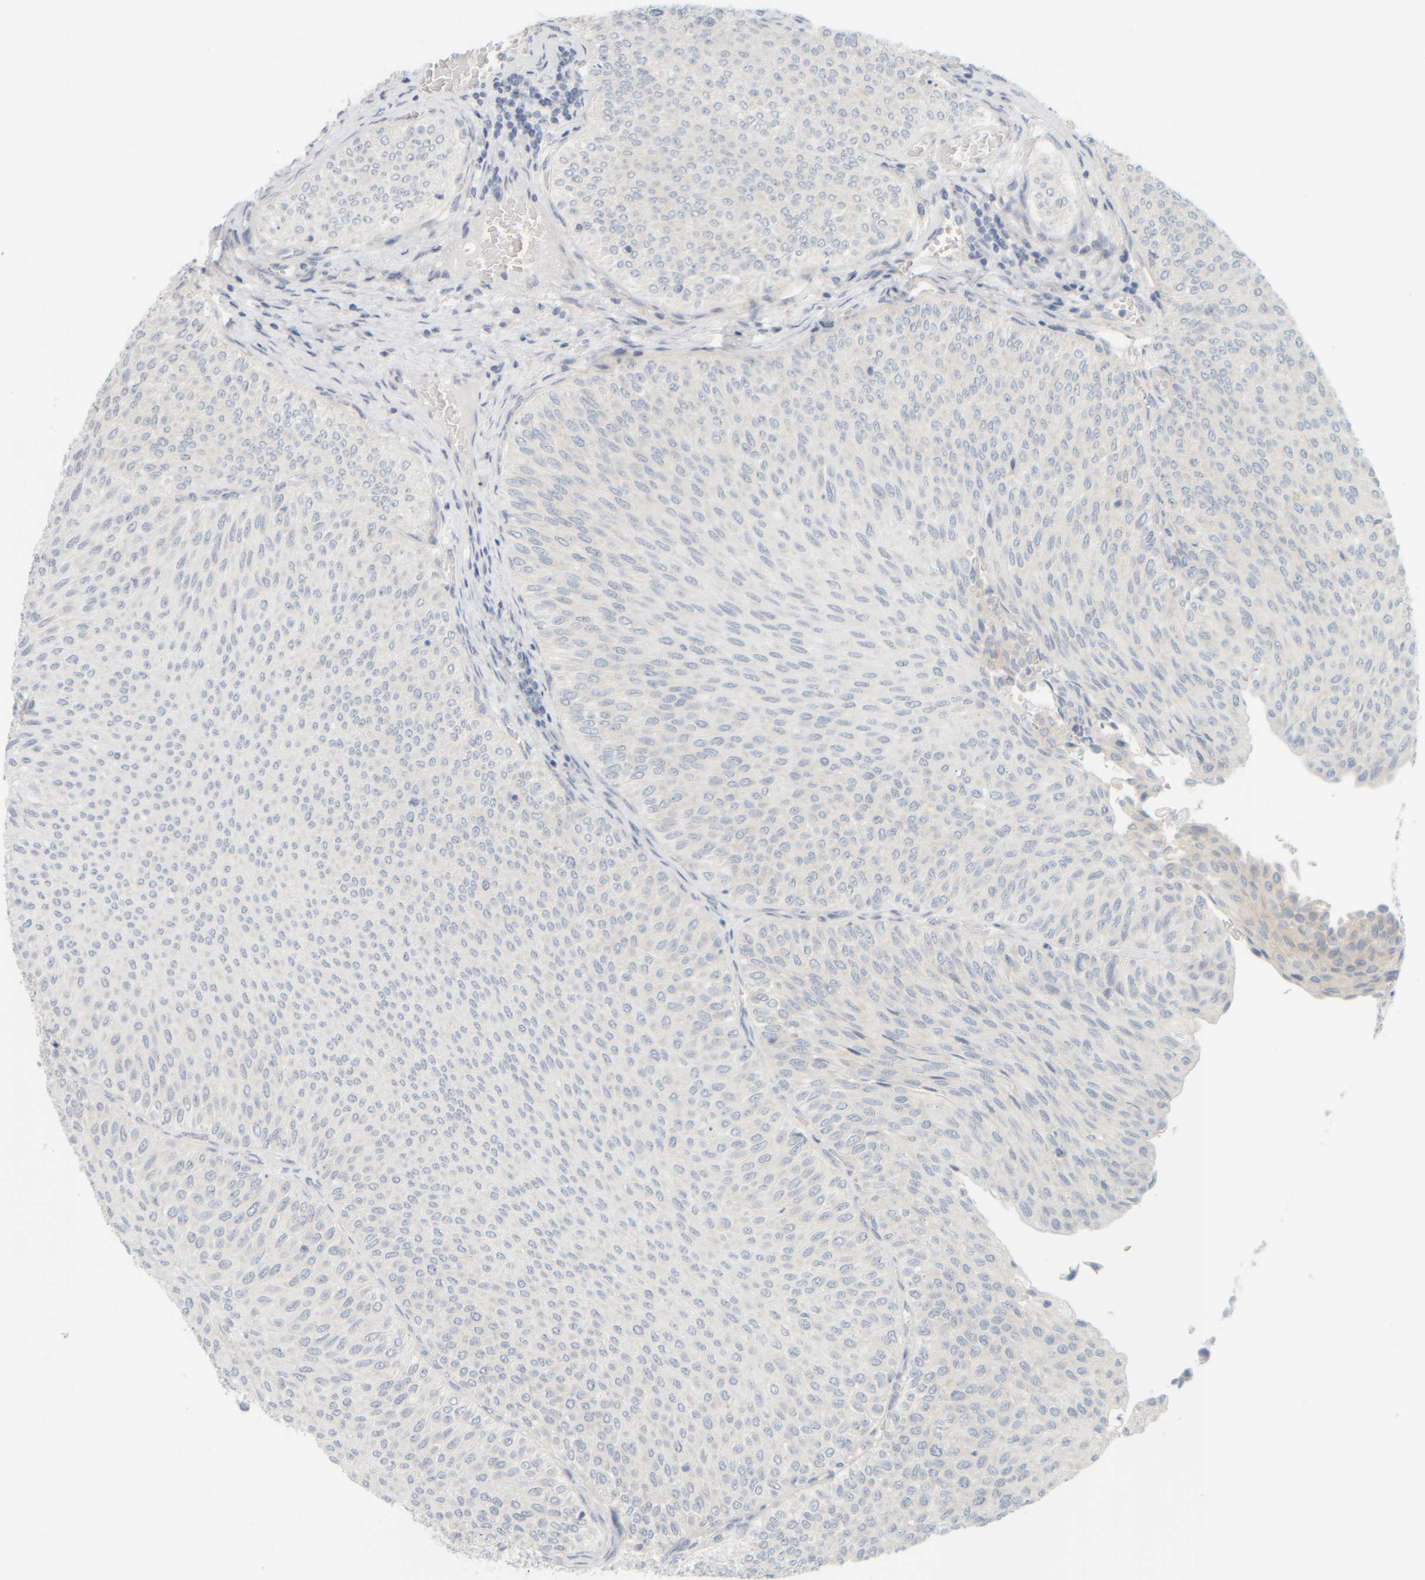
{"staining": {"intensity": "negative", "quantity": "none", "location": "none"}, "tissue": "urothelial cancer", "cell_type": "Tumor cells", "image_type": "cancer", "snomed": [{"axis": "morphology", "description": "Urothelial carcinoma, Low grade"}, {"axis": "topography", "description": "Urinary bladder"}], "caption": "Urothelial cancer was stained to show a protein in brown. There is no significant expression in tumor cells.", "gene": "PTGES3L-AARSD1", "patient": {"sex": "male", "age": 78}}